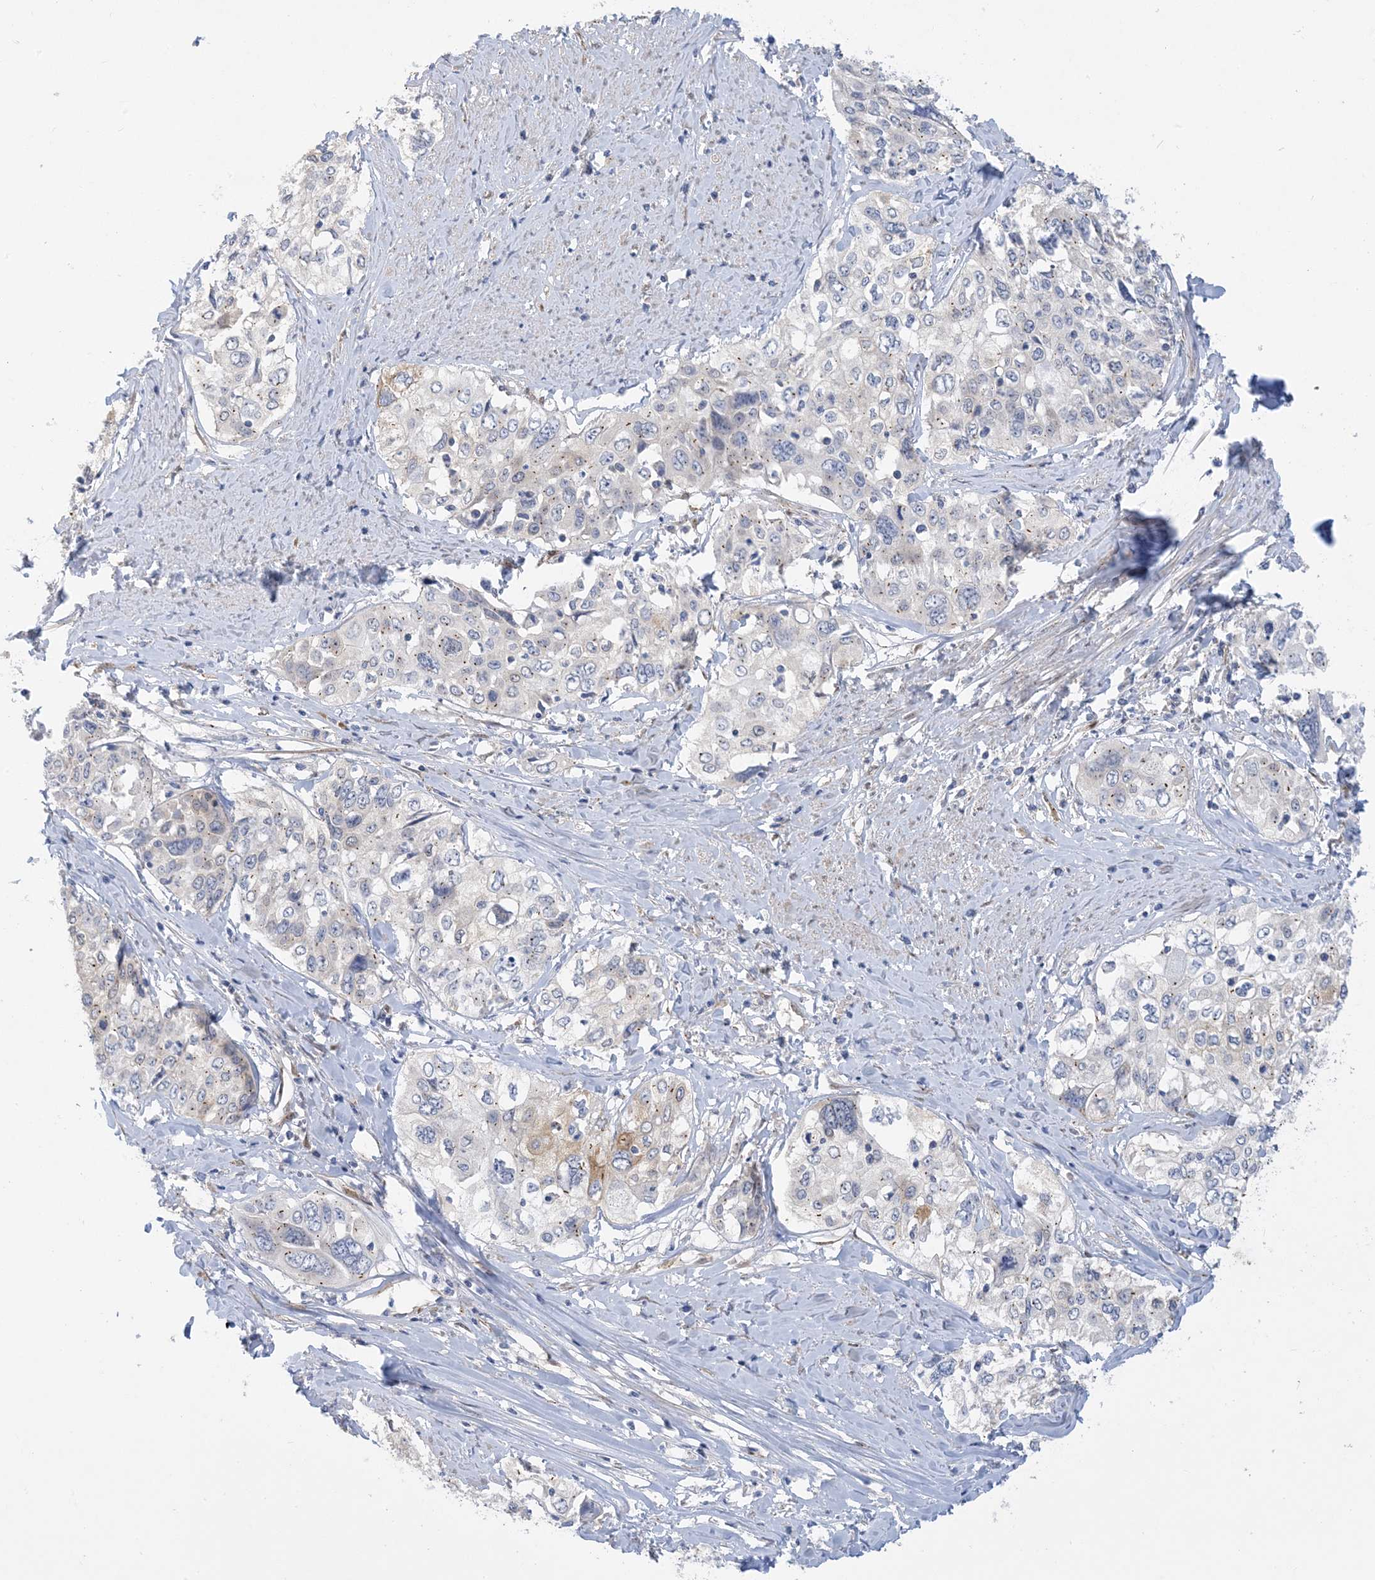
{"staining": {"intensity": "moderate", "quantity": "<25%", "location": "cytoplasmic/membranous"}, "tissue": "cervical cancer", "cell_type": "Tumor cells", "image_type": "cancer", "snomed": [{"axis": "morphology", "description": "Squamous cell carcinoma, NOS"}, {"axis": "topography", "description": "Cervix"}], "caption": "There is low levels of moderate cytoplasmic/membranous expression in tumor cells of cervical cancer, as demonstrated by immunohistochemical staining (brown color).", "gene": "RBMS3", "patient": {"sex": "female", "age": 31}}